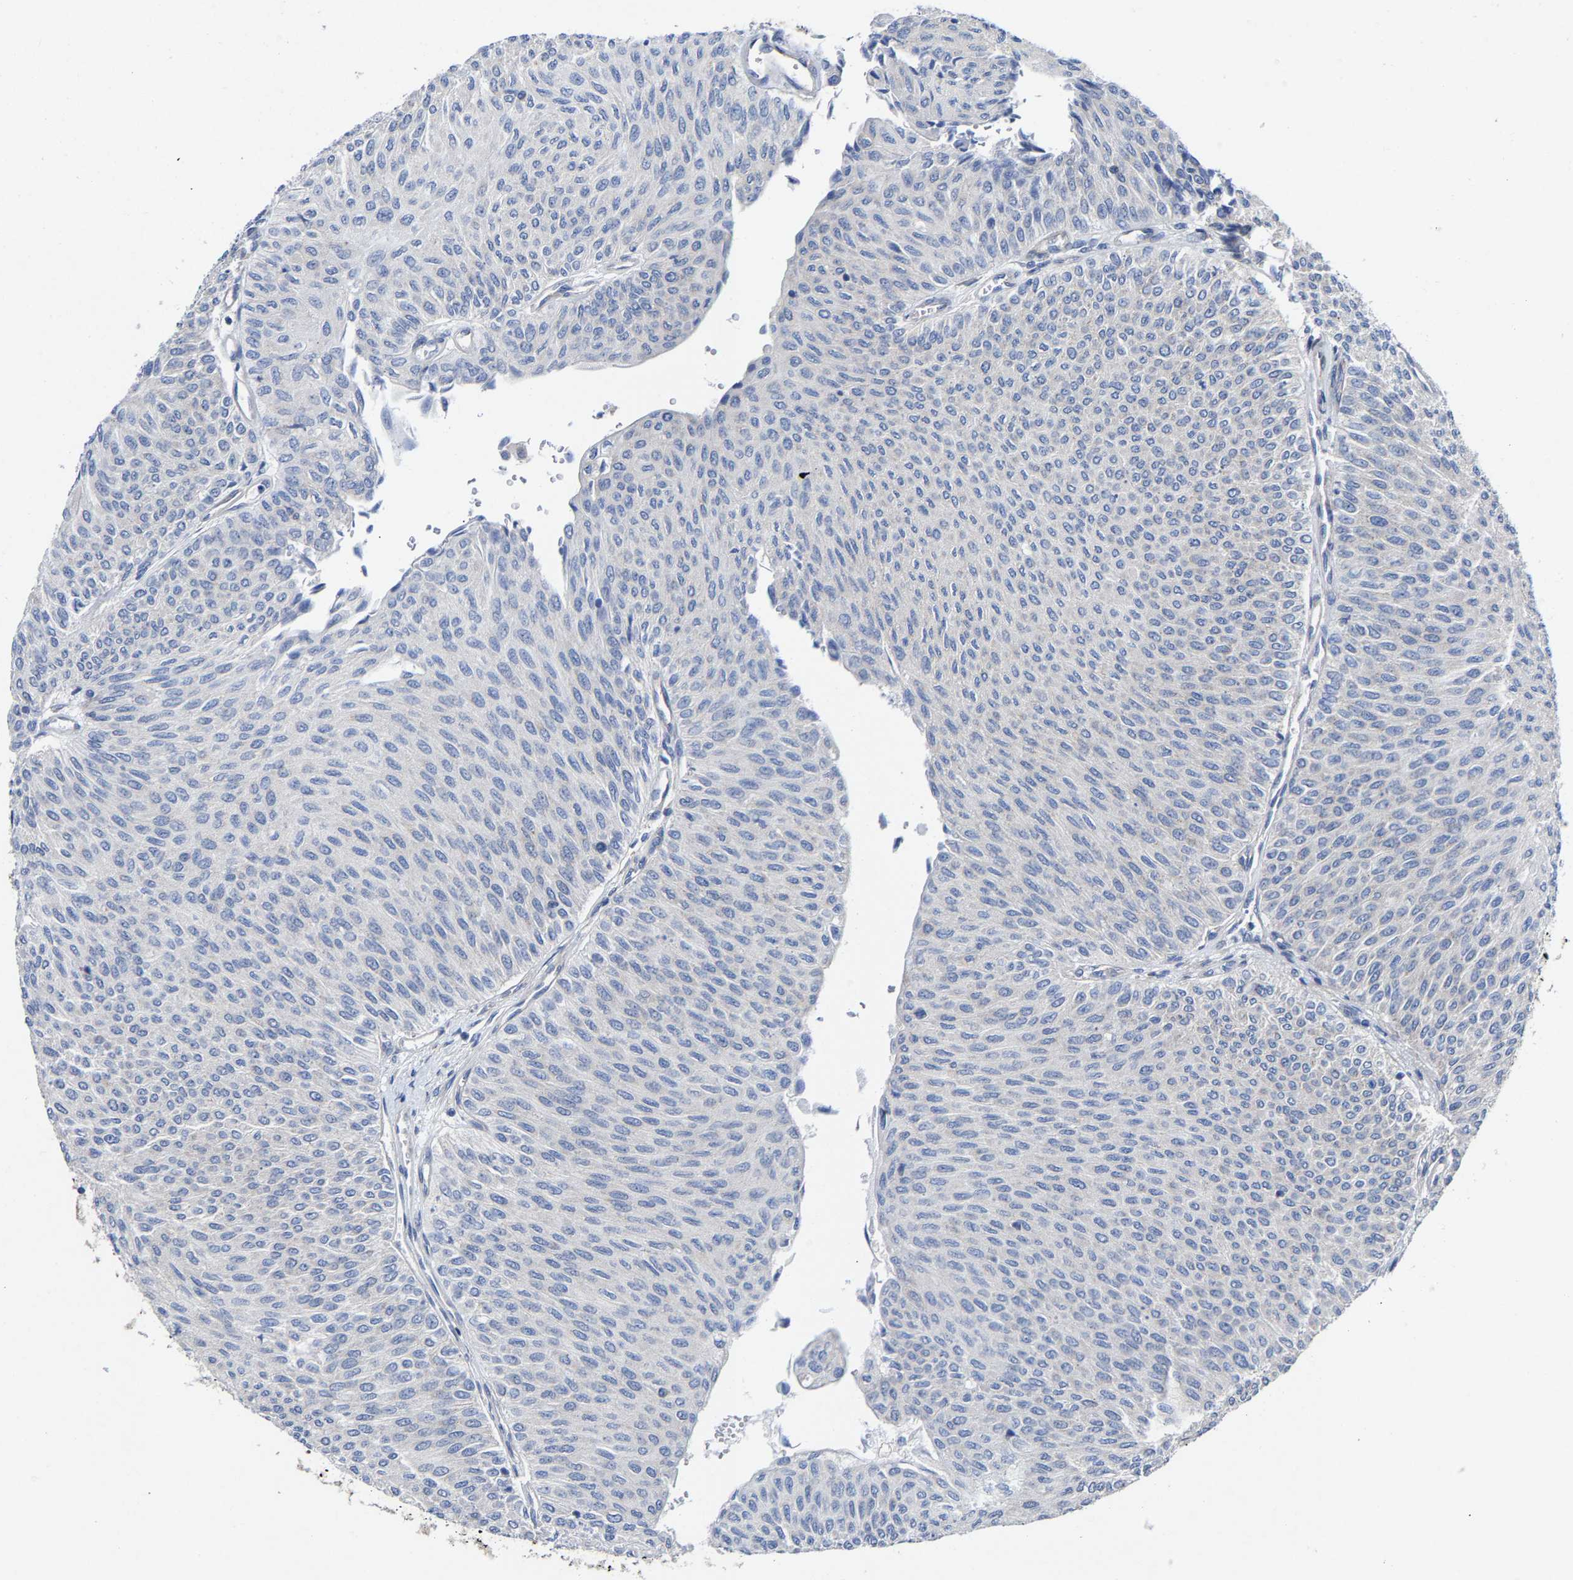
{"staining": {"intensity": "negative", "quantity": "none", "location": "none"}, "tissue": "urothelial cancer", "cell_type": "Tumor cells", "image_type": "cancer", "snomed": [{"axis": "morphology", "description": "Urothelial carcinoma, Low grade"}, {"axis": "topography", "description": "Urinary bladder"}], "caption": "Immunohistochemistry (IHC) of urothelial carcinoma (low-grade) displays no positivity in tumor cells.", "gene": "PPP1R15A", "patient": {"sex": "male", "age": 78}}